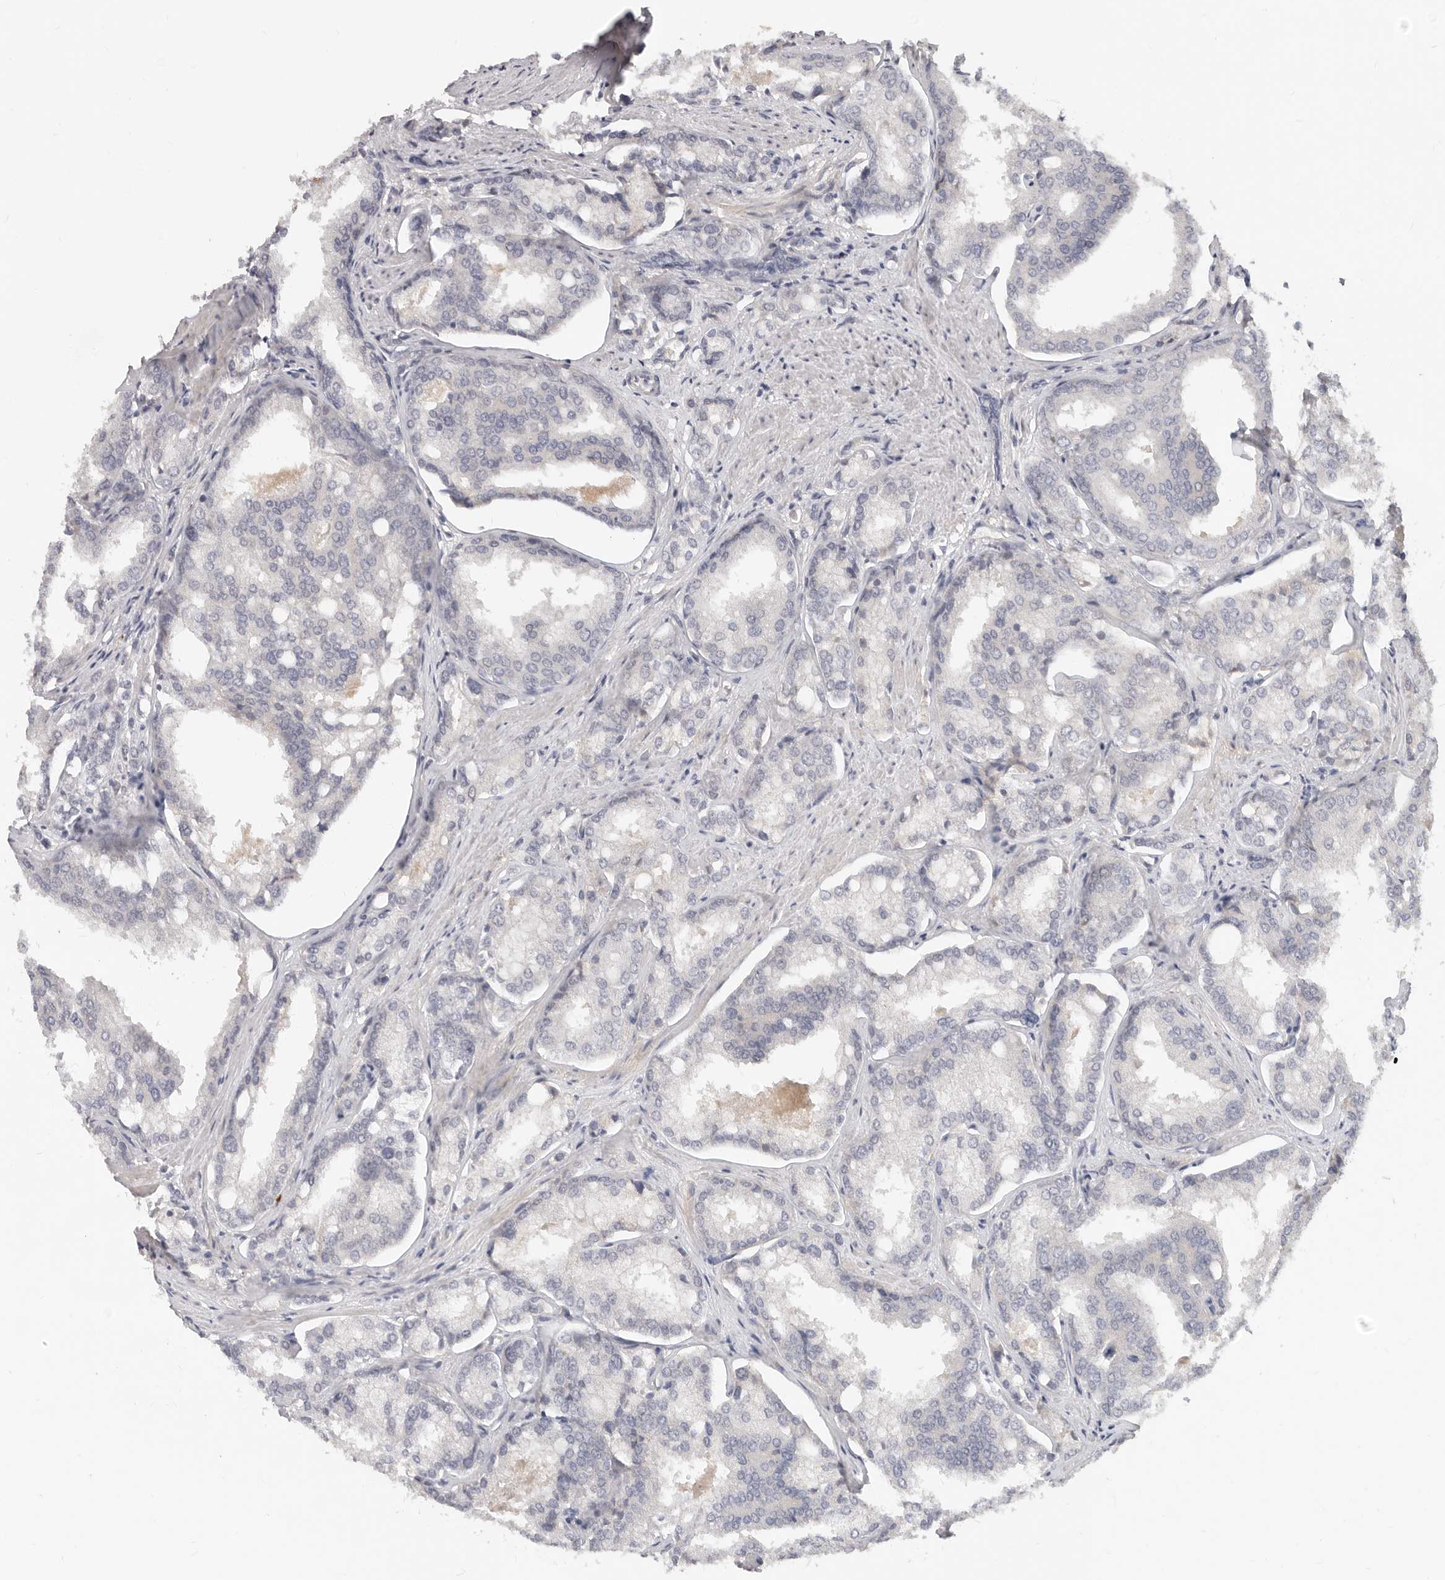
{"staining": {"intensity": "negative", "quantity": "none", "location": "none"}, "tissue": "prostate cancer", "cell_type": "Tumor cells", "image_type": "cancer", "snomed": [{"axis": "morphology", "description": "Adenocarcinoma, High grade"}, {"axis": "topography", "description": "Prostate"}], "caption": "Human prostate cancer stained for a protein using IHC reveals no expression in tumor cells.", "gene": "USP49", "patient": {"sex": "male", "age": 50}}